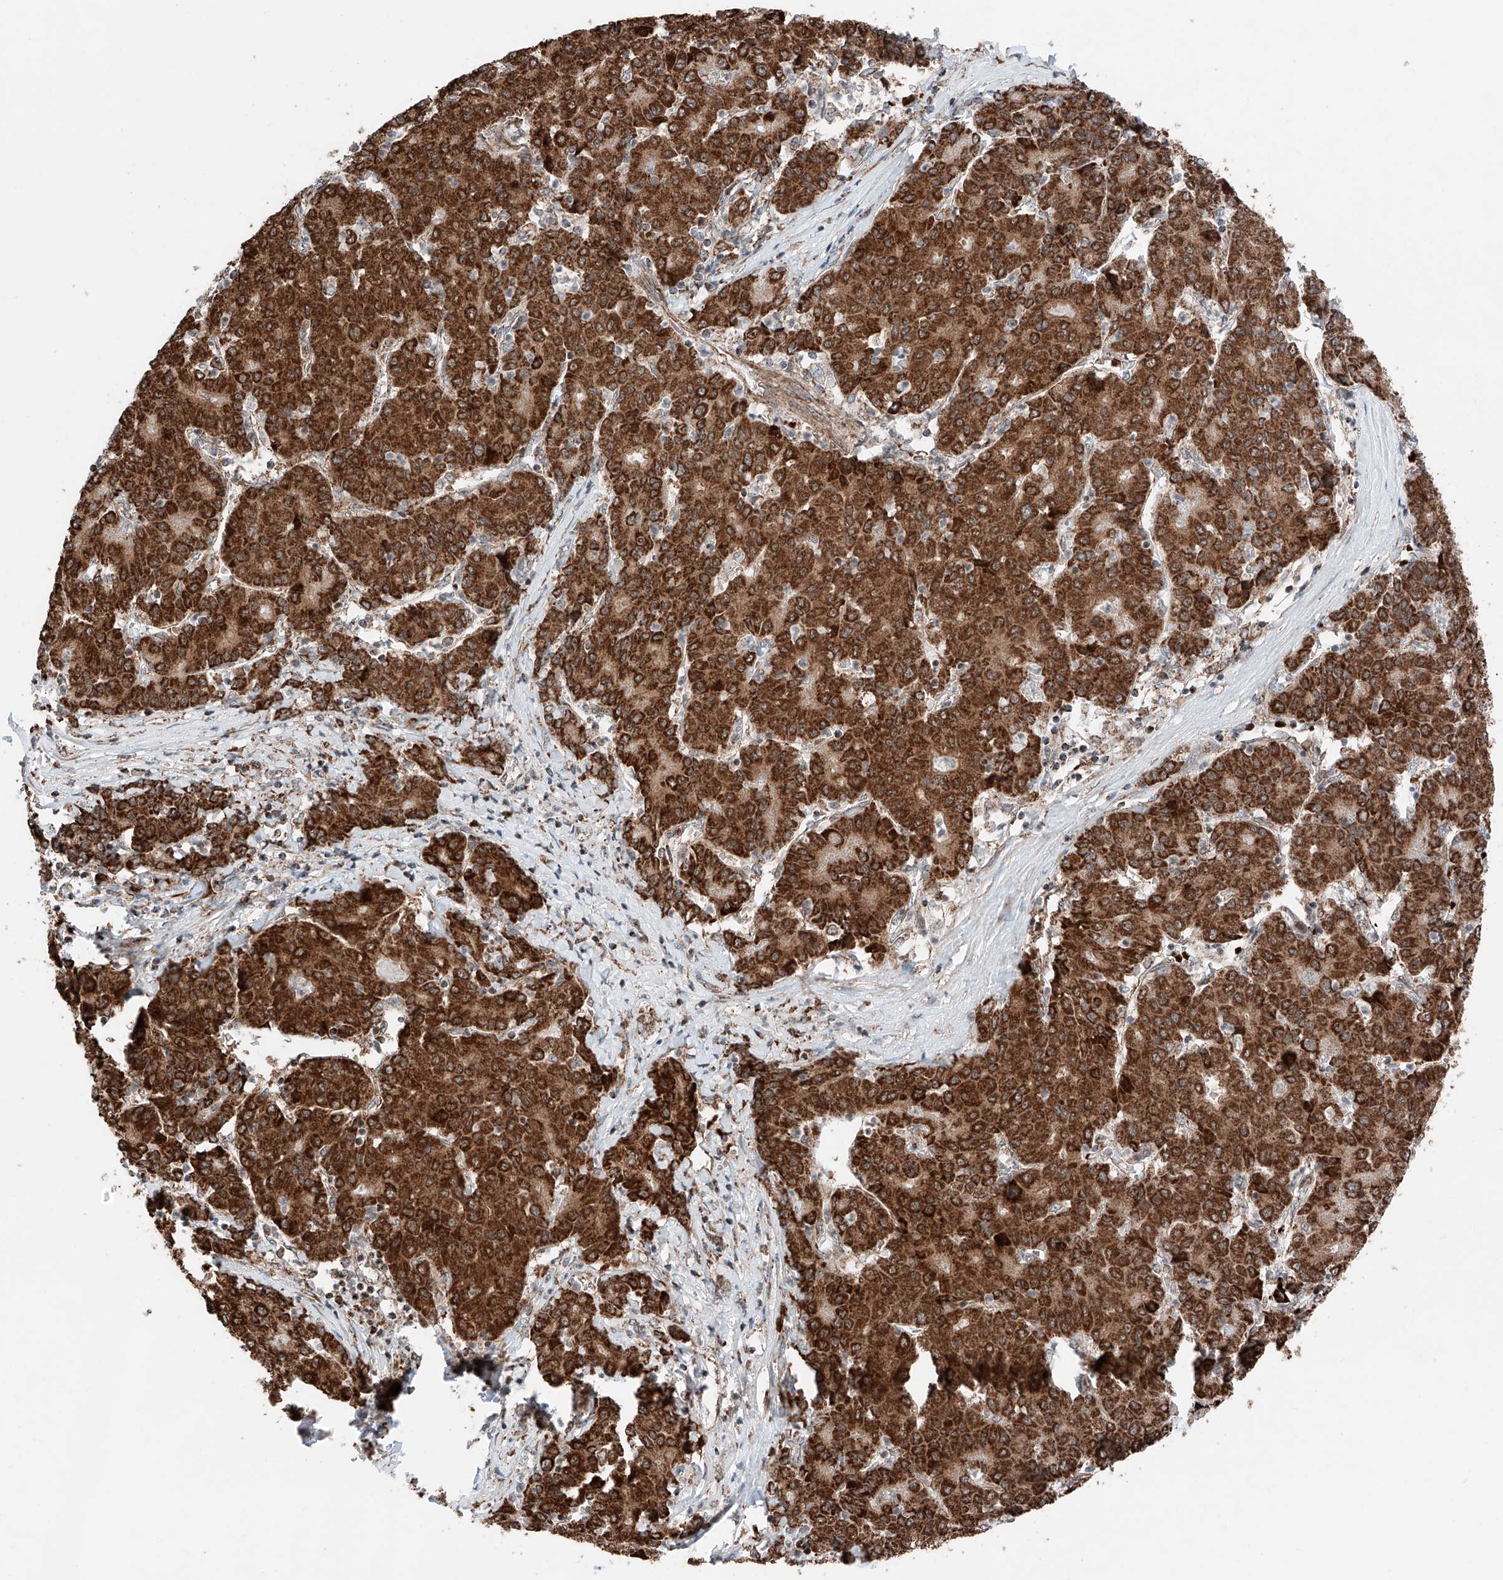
{"staining": {"intensity": "strong", "quantity": ">75%", "location": "cytoplasmic/membranous"}, "tissue": "liver cancer", "cell_type": "Tumor cells", "image_type": "cancer", "snomed": [{"axis": "morphology", "description": "Carcinoma, Hepatocellular, NOS"}, {"axis": "topography", "description": "Liver"}], "caption": "Hepatocellular carcinoma (liver) was stained to show a protein in brown. There is high levels of strong cytoplasmic/membranous positivity in approximately >75% of tumor cells.", "gene": "ZSCAN29", "patient": {"sex": "male", "age": 65}}